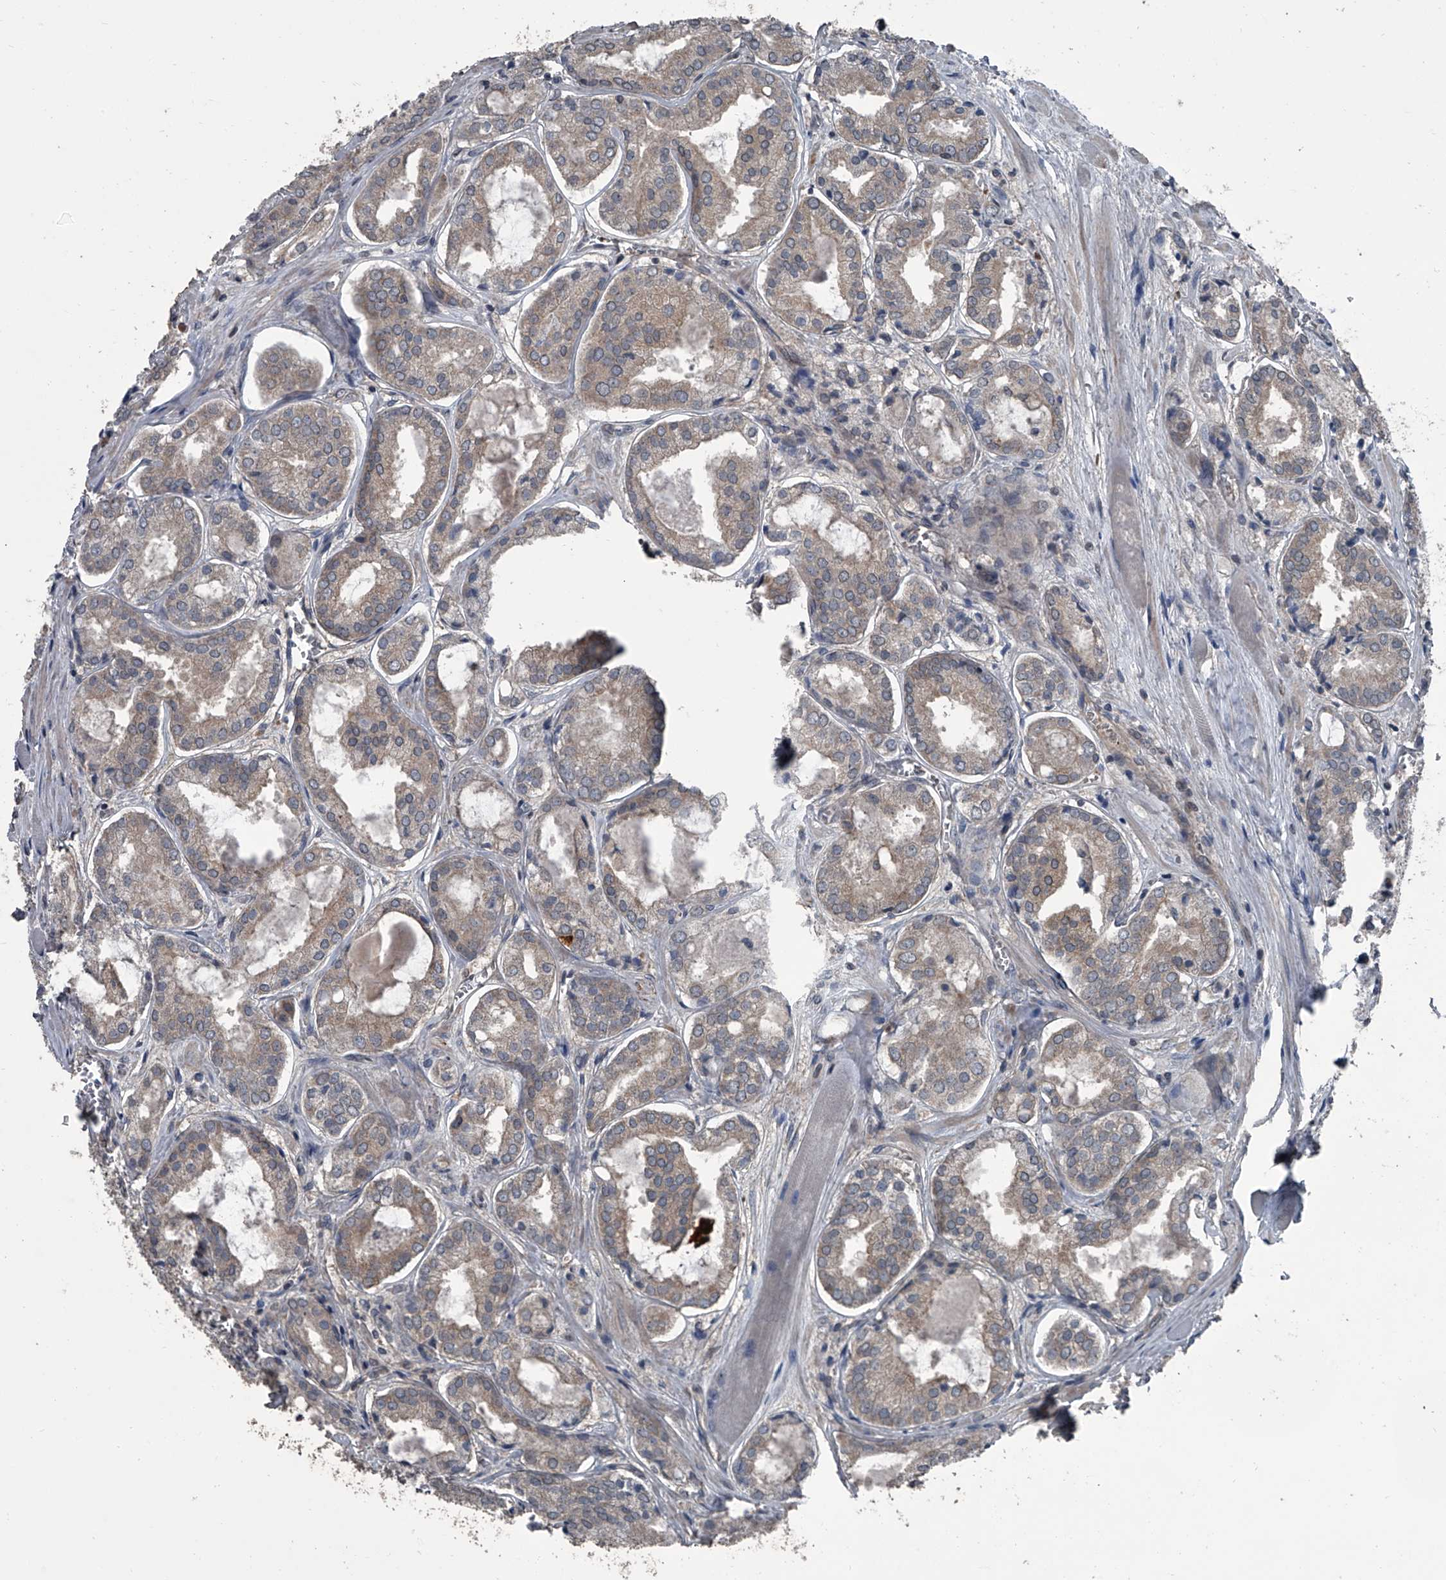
{"staining": {"intensity": "weak", "quantity": ">75%", "location": "cytoplasmic/membranous"}, "tissue": "prostate cancer", "cell_type": "Tumor cells", "image_type": "cancer", "snomed": [{"axis": "morphology", "description": "Adenocarcinoma, Low grade"}, {"axis": "topography", "description": "Prostate"}], "caption": "Immunohistochemistry (IHC) image of prostate cancer (adenocarcinoma (low-grade)) stained for a protein (brown), which reveals low levels of weak cytoplasmic/membranous expression in approximately >75% of tumor cells.", "gene": "OARD1", "patient": {"sex": "male", "age": 67}}